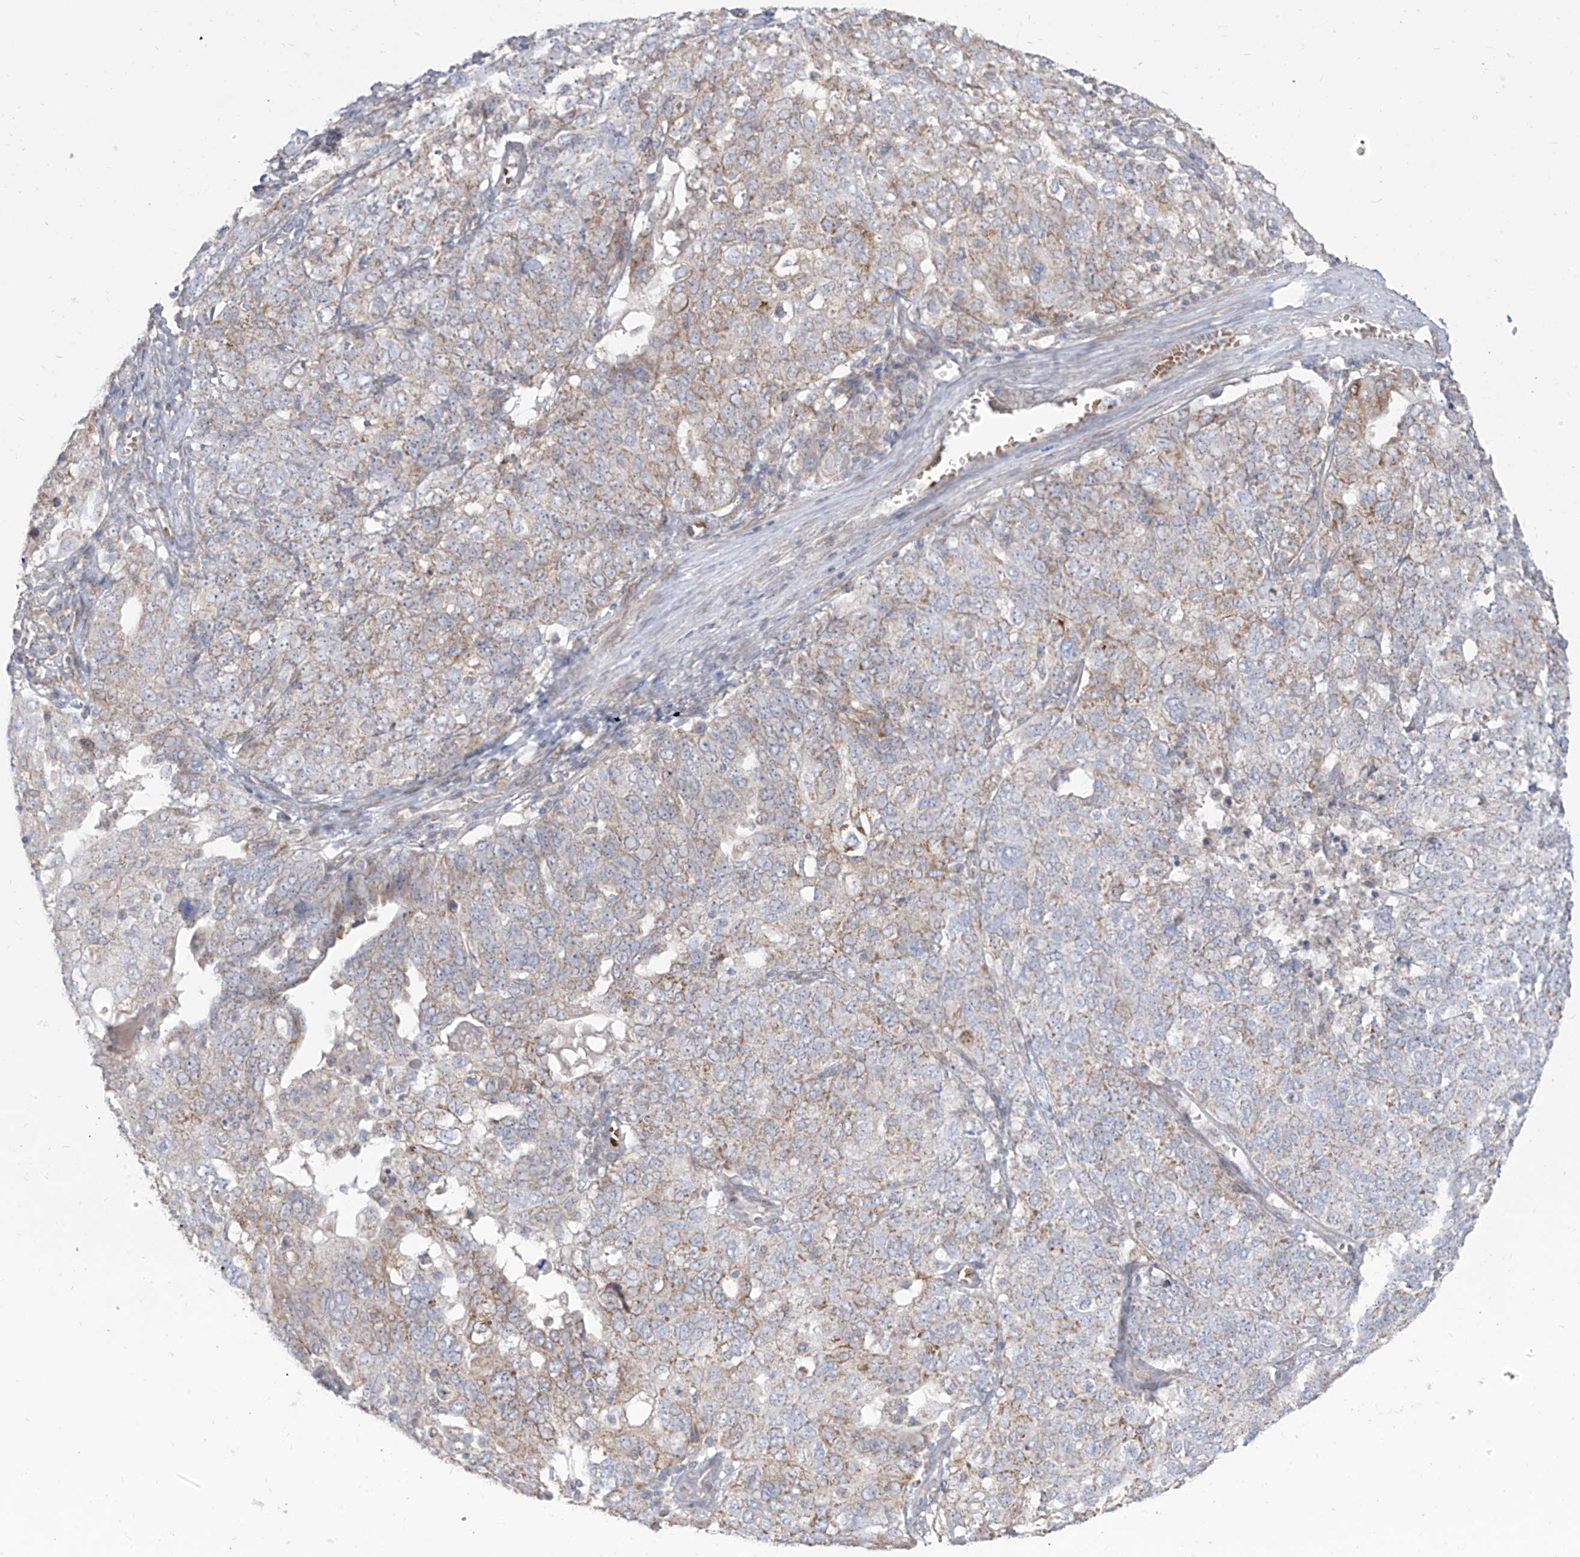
{"staining": {"intensity": "weak", "quantity": "<25%", "location": "cytoplasmic/membranous"}, "tissue": "ovarian cancer", "cell_type": "Tumor cells", "image_type": "cancer", "snomed": [{"axis": "morphology", "description": "Carcinoma, endometroid"}, {"axis": "topography", "description": "Ovary"}], "caption": "Immunohistochemical staining of human ovarian endometroid carcinoma shows no significant positivity in tumor cells.", "gene": "ARHGEF40", "patient": {"sex": "female", "age": 62}}